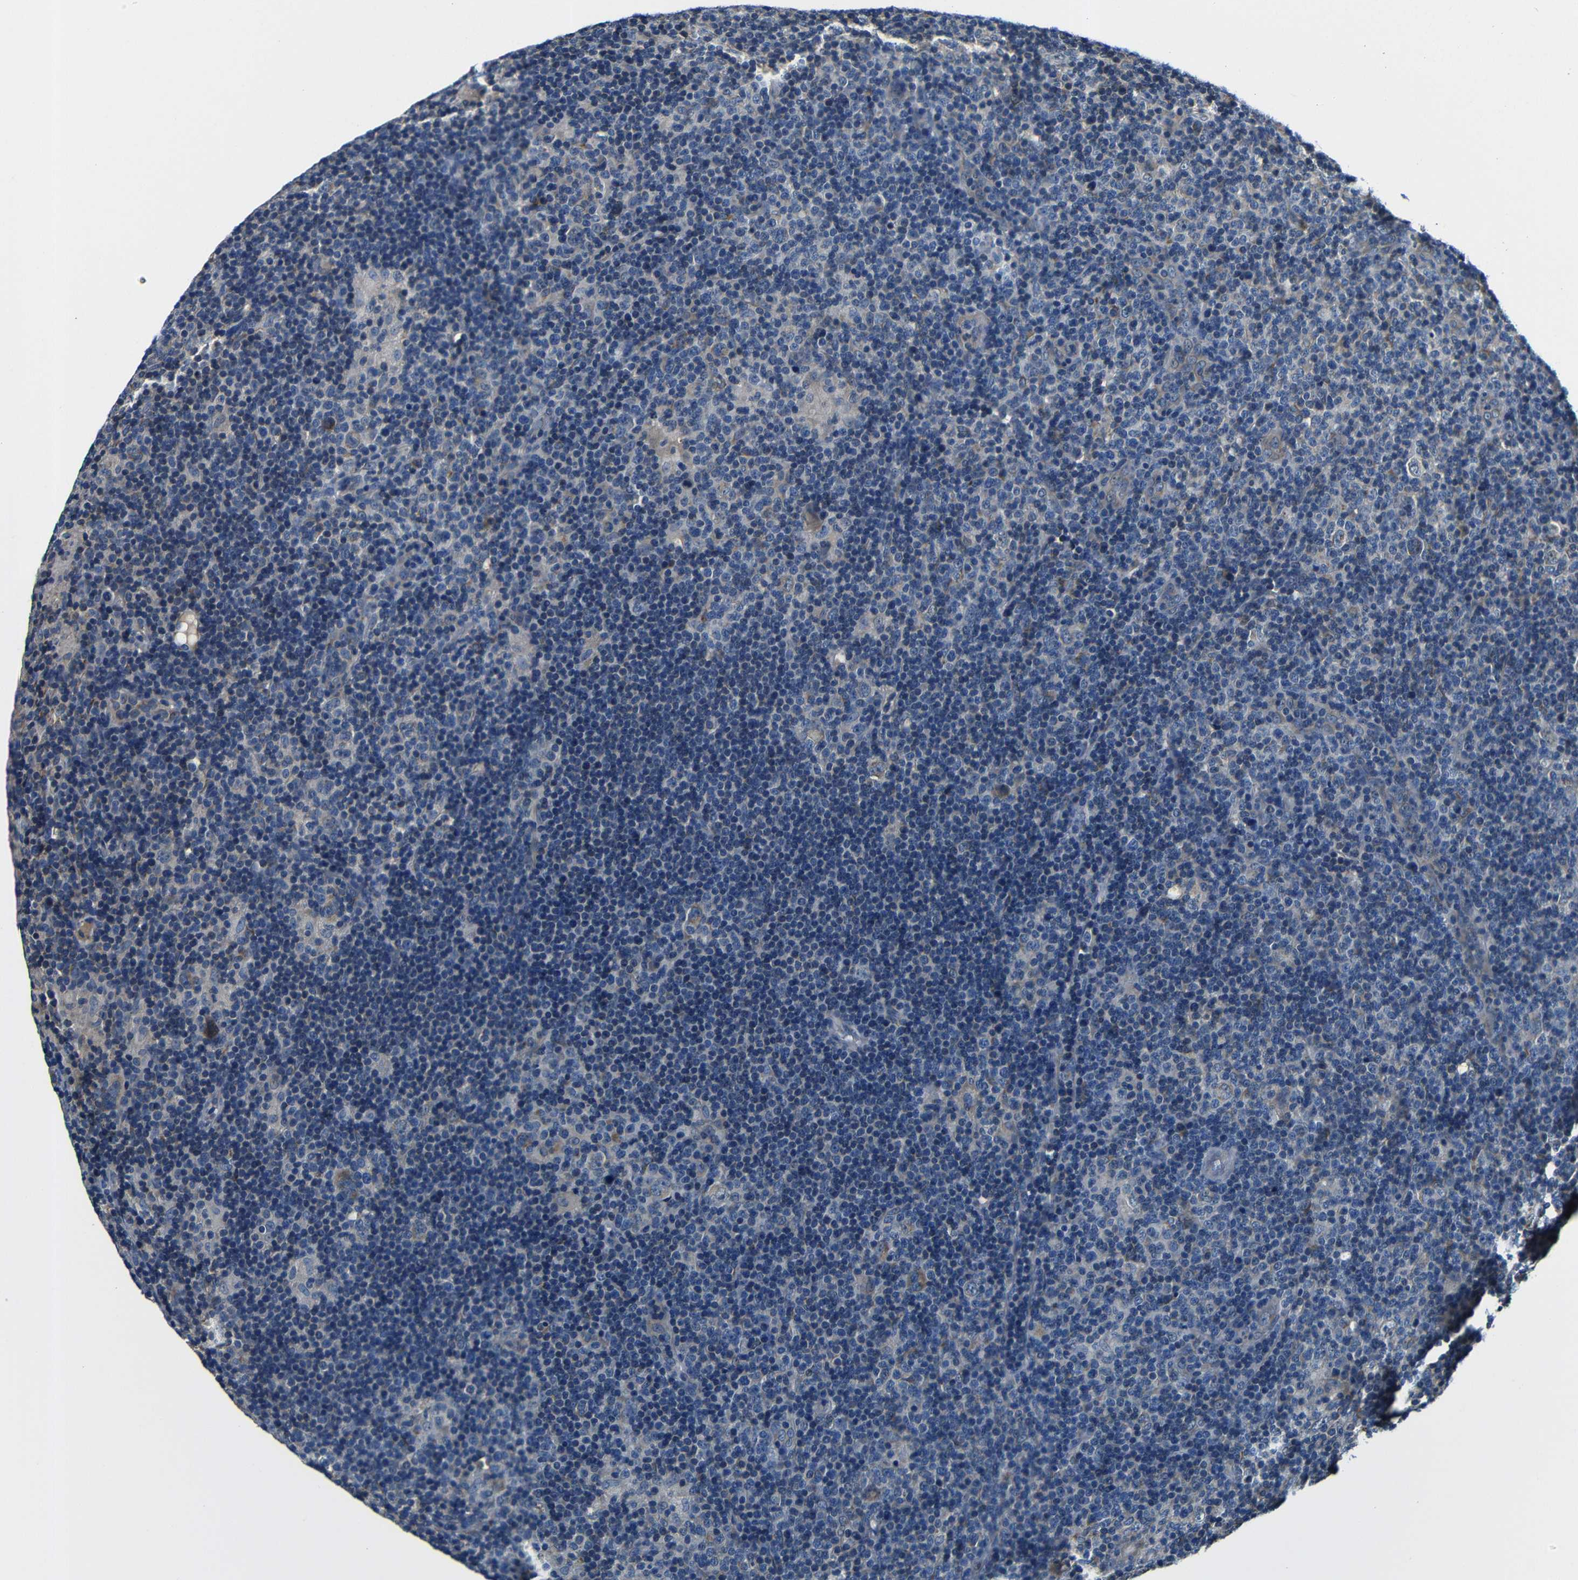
{"staining": {"intensity": "weak", "quantity": ">75%", "location": "cytoplasmic/membranous"}, "tissue": "lymphoma", "cell_type": "Tumor cells", "image_type": "cancer", "snomed": [{"axis": "morphology", "description": "Hodgkin's disease, NOS"}, {"axis": "topography", "description": "Lymph node"}], "caption": "DAB immunohistochemical staining of lymphoma demonstrates weak cytoplasmic/membranous protein staining in about >75% of tumor cells. (DAB (3,3'-diaminobenzidine) IHC, brown staining for protein, blue staining for nuclei).", "gene": "FKBP14", "patient": {"sex": "female", "age": 57}}